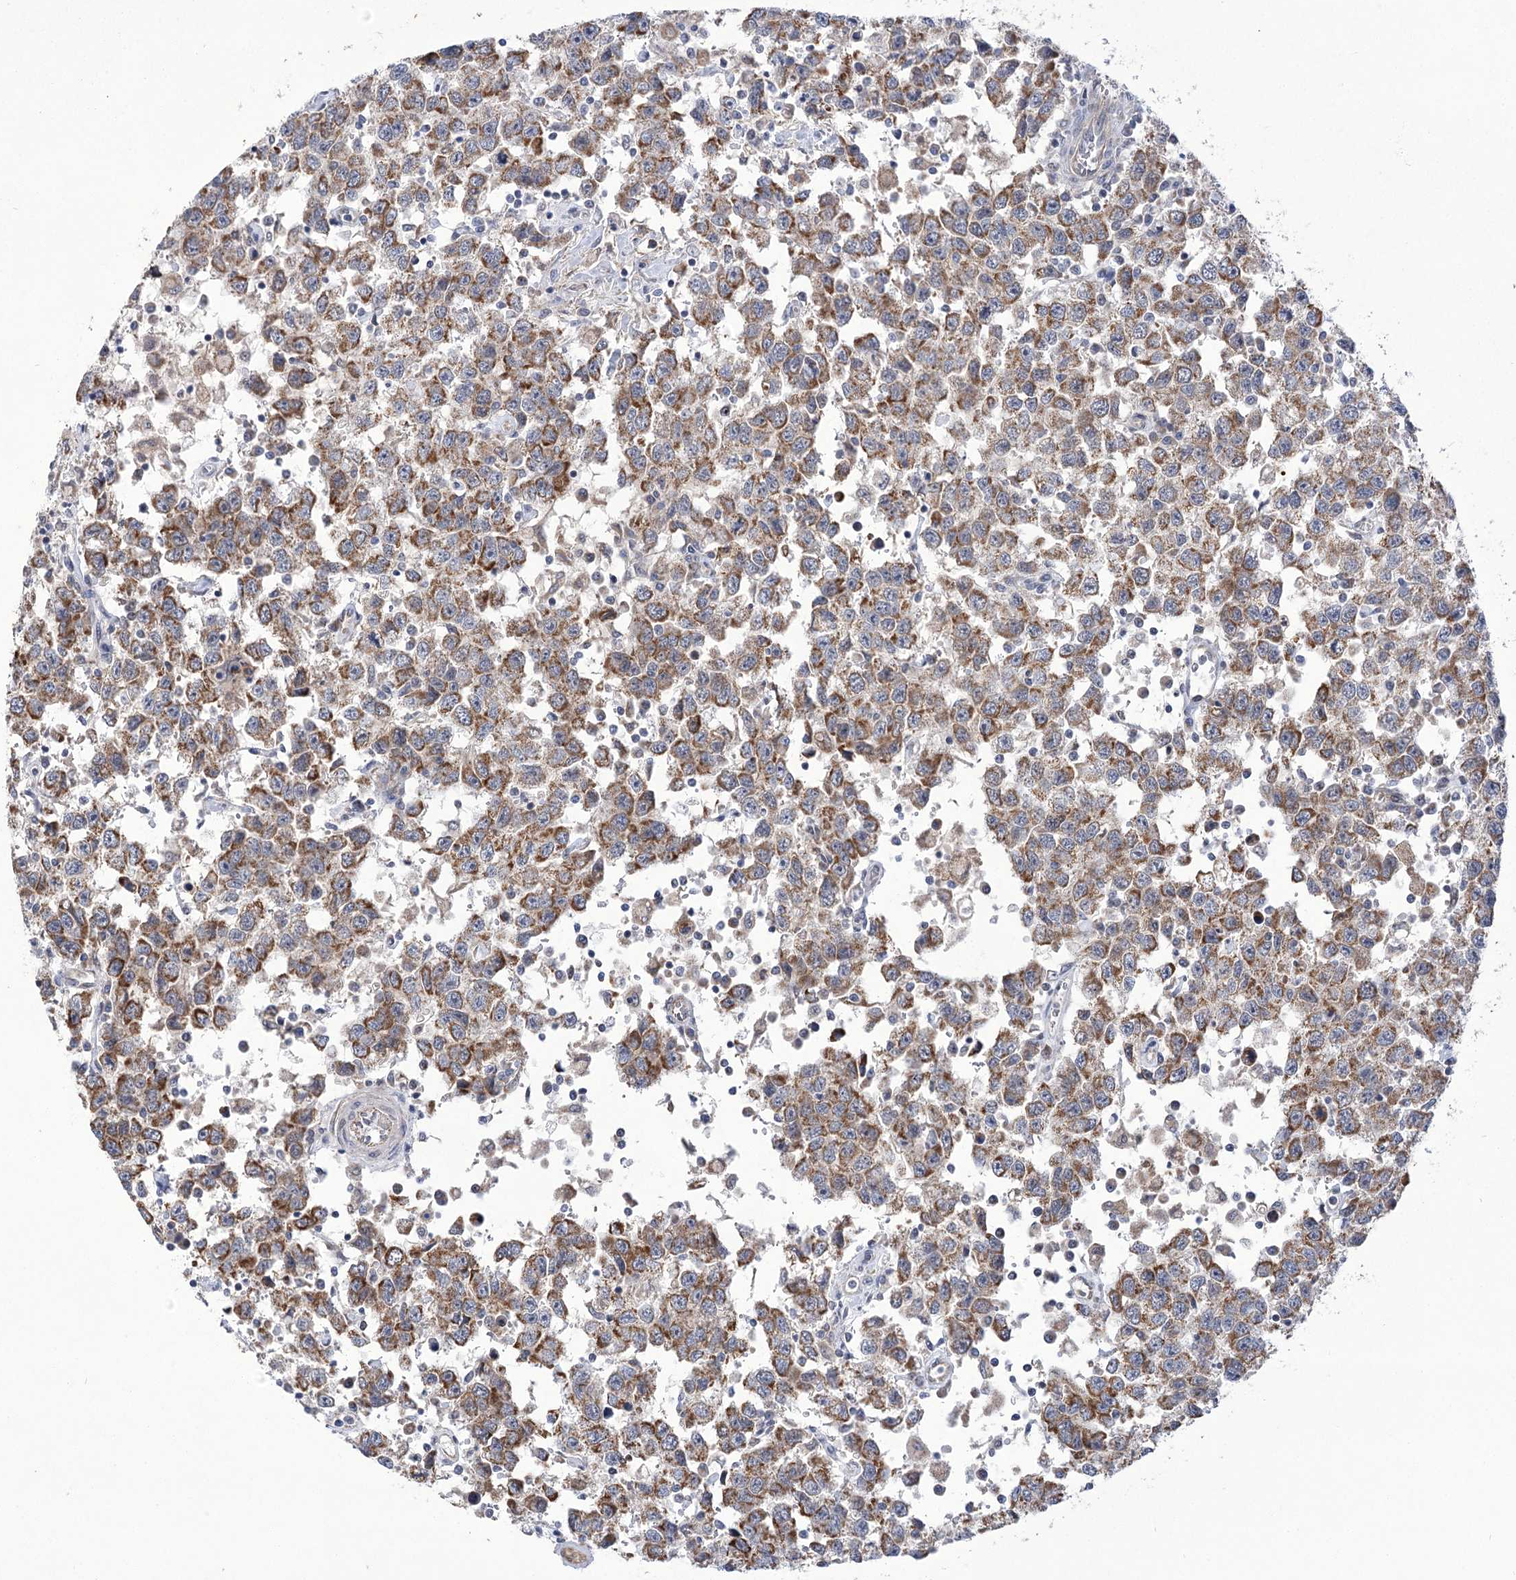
{"staining": {"intensity": "moderate", "quantity": ">75%", "location": "cytoplasmic/membranous"}, "tissue": "testis cancer", "cell_type": "Tumor cells", "image_type": "cancer", "snomed": [{"axis": "morphology", "description": "Seminoma, NOS"}, {"axis": "topography", "description": "Testis"}], "caption": "A histopathology image showing moderate cytoplasmic/membranous positivity in approximately >75% of tumor cells in testis cancer (seminoma), as visualized by brown immunohistochemical staining.", "gene": "ECHDC3", "patient": {"sex": "male", "age": 41}}